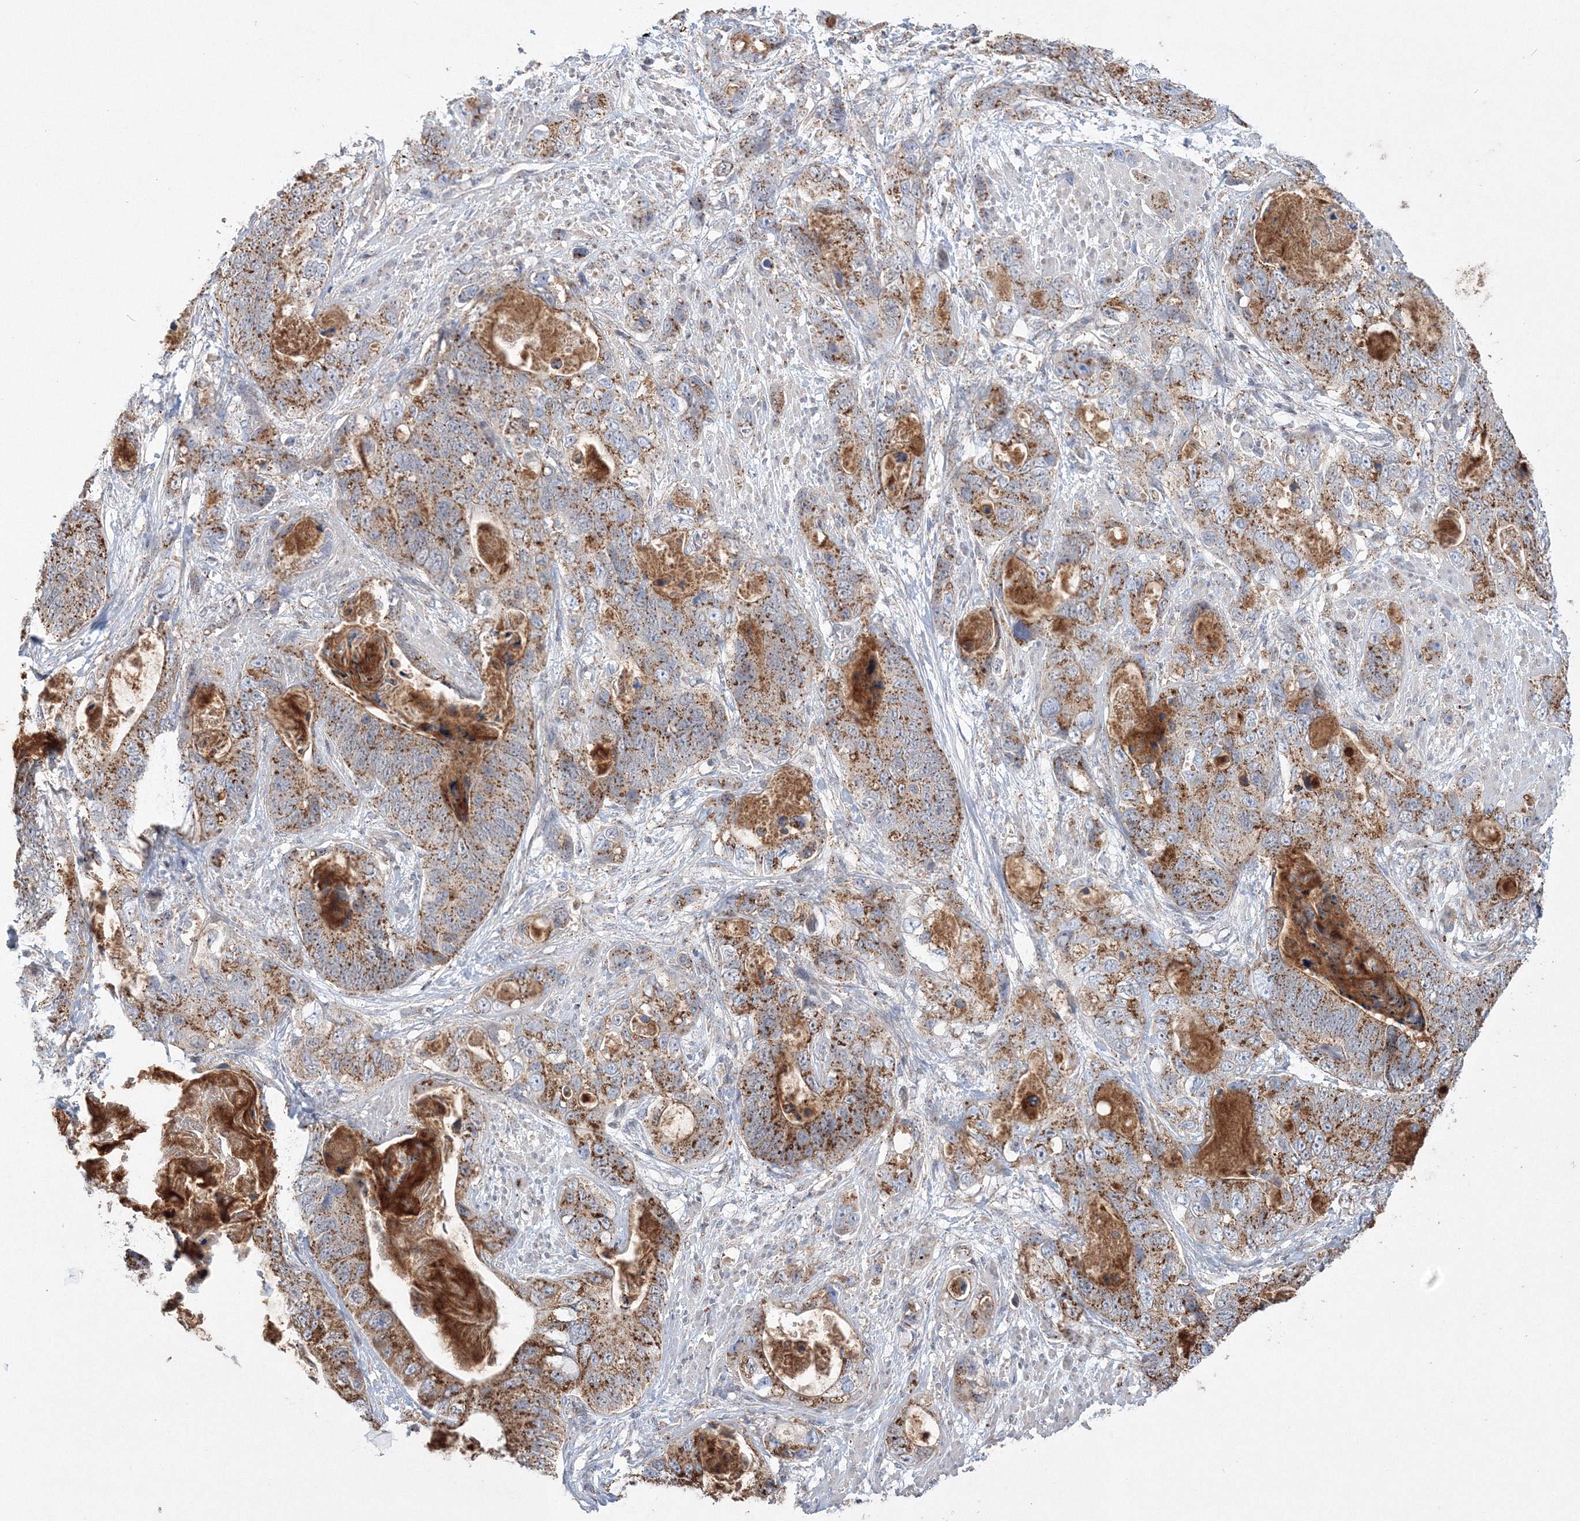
{"staining": {"intensity": "strong", "quantity": "25%-75%", "location": "cytoplasmic/membranous"}, "tissue": "stomach cancer", "cell_type": "Tumor cells", "image_type": "cancer", "snomed": [{"axis": "morphology", "description": "Adenocarcinoma, NOS"}, {"axis": "topography", "description": "Stomach"}], "caption": "Stomach cancer (adenocarcinoma) stained for a protein (brown) displays strong cytoplasmic/membranous positive positivity in about 25%-75% of tumor cells.", "gene": "AASDH", "patient": {"sex": "female", "age": 89}}